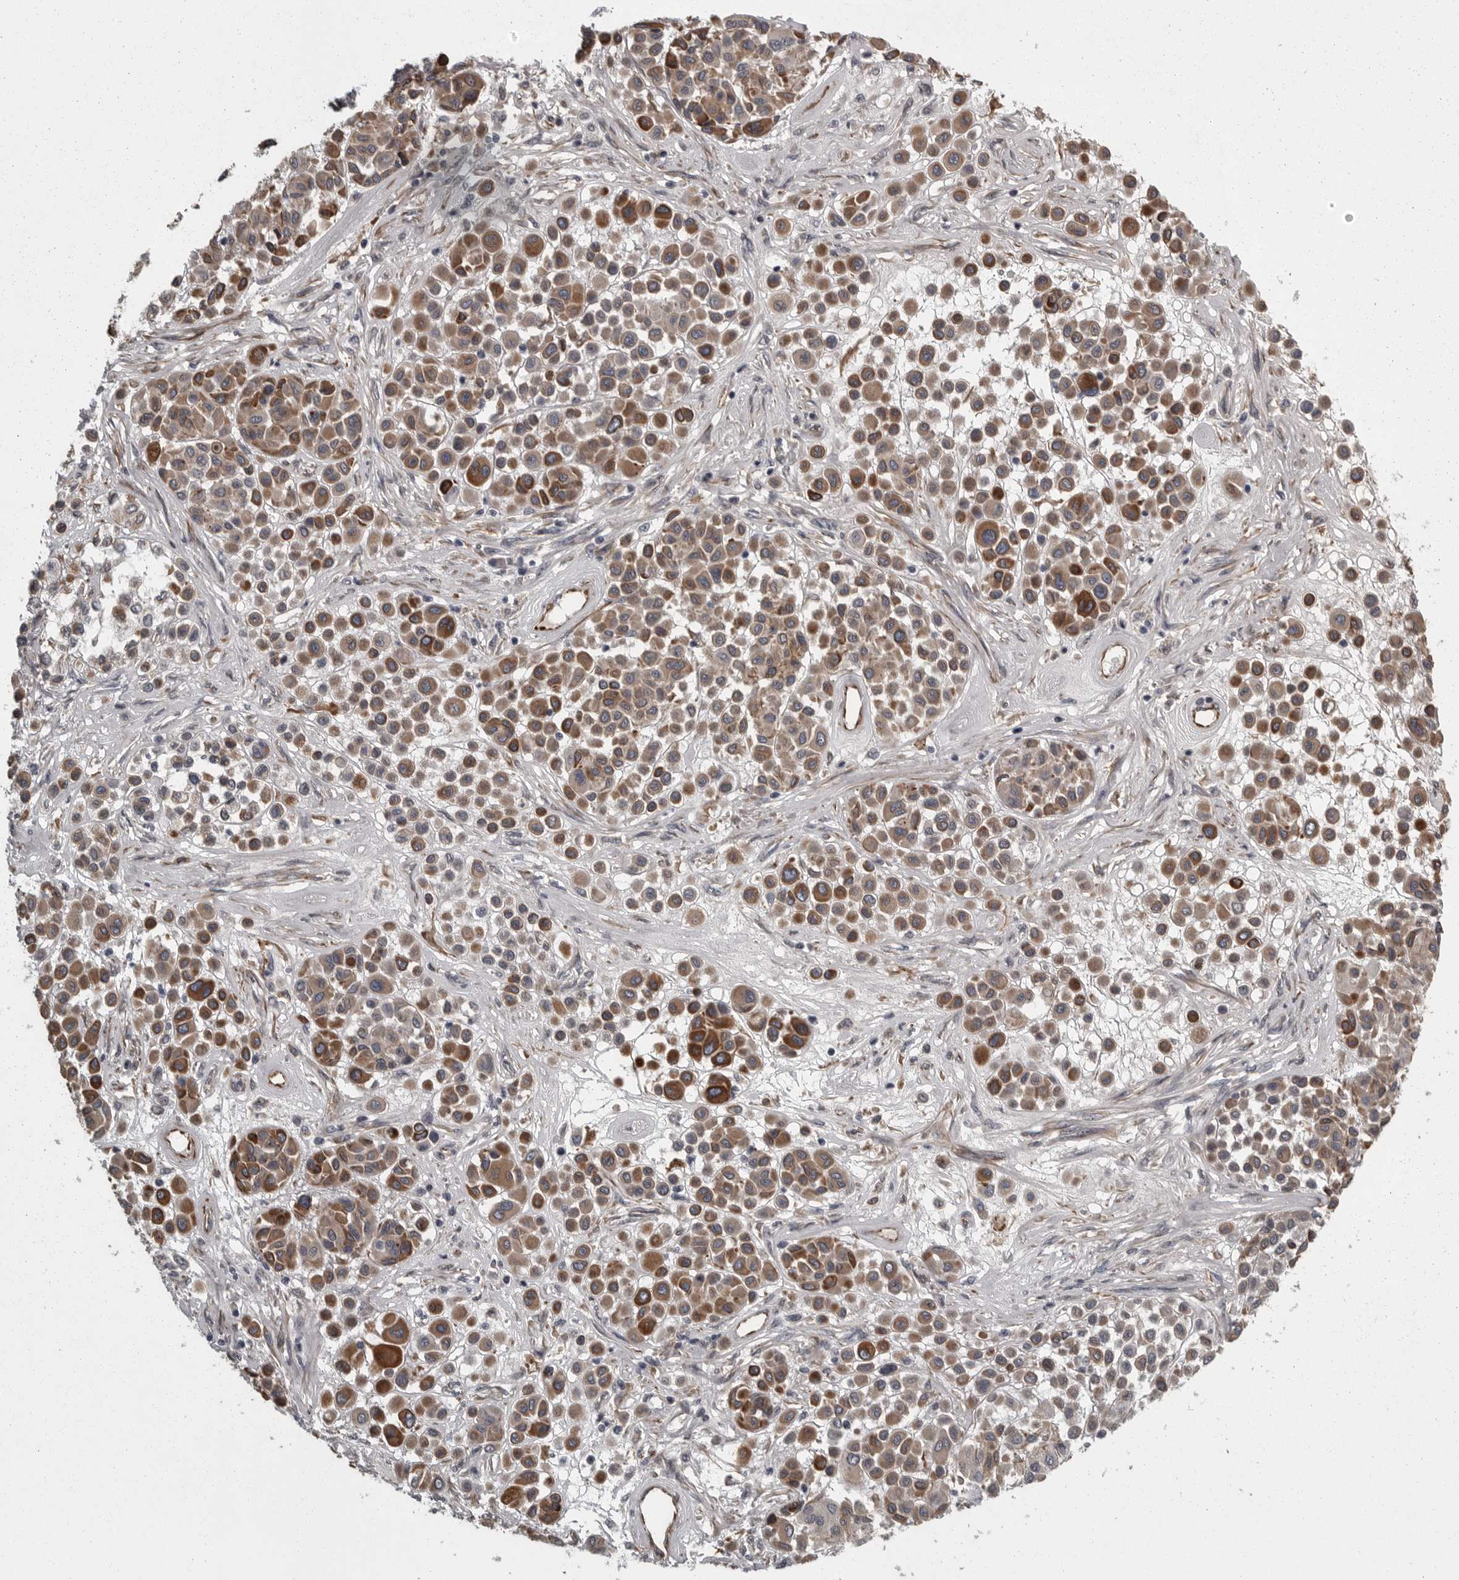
{"staining": {"intensity": "moderate", "quantity": ">75%", "location": "cytoplasmic/membranous"}, "tissue": "melanoma", "cell_type": "Tumor cells", "image_type": "cancer", "snomed": [{"axis": "morphology", "description": "Malignant melanoma, Metastatic site"}, {"axis": "topography", "description": "Soft tissue"}], "caption": "This is an image of IHC staining of malignant melanoma (metastatic site), which shows moderate positivity in the cytoplasmic/membranous of tumor cells.", "gene": "FAAP100", "patient": {"sex": "male", "age": 41}}